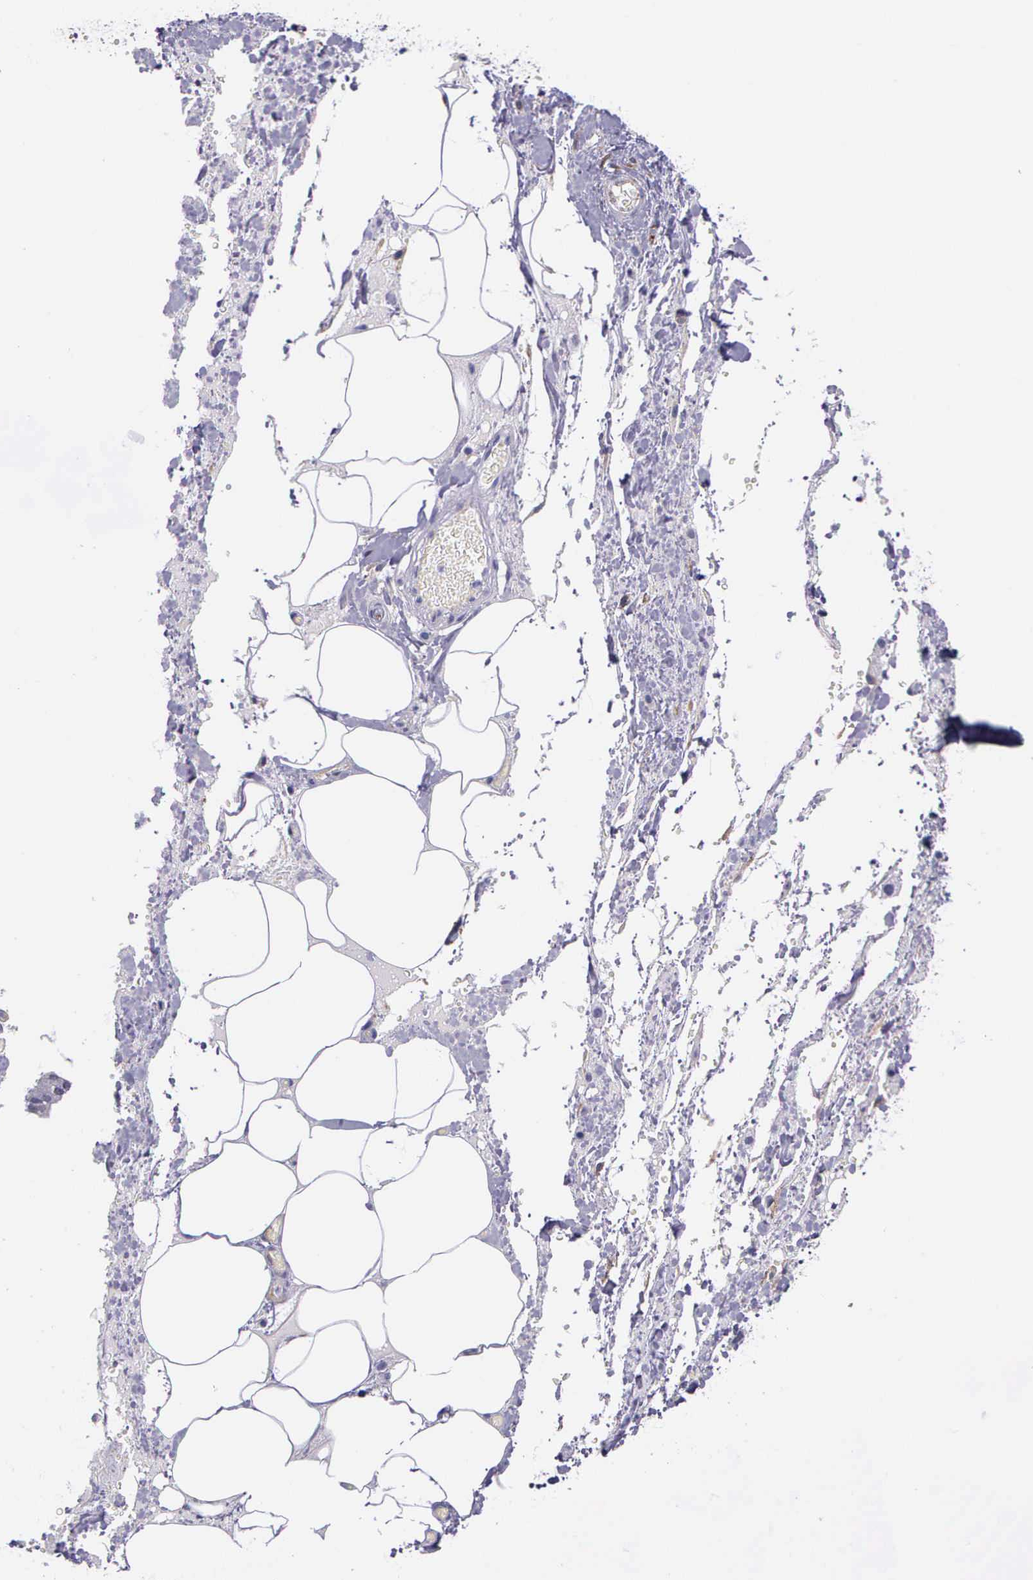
{"staining": {"intensity": "moderate", "quantity": "25%-75%", "location": "cytoplasmic/membranous"}, "tissue": "smooth muscle", "cell_type": "Smooth muscle cells", "image_type": "normal", "snomed": [{"axis": "morphology", "description": "Normal tissue, NOS"}, {"axis": "topography", "description": "Uterus"}], "caption": "Immunohistochemical staining of unremarkable human smooth muscle demonstrates 25%-75% levels of moderate cytoplasmic/membranous protein expression in approximately 25%-75% of smooth muscle cells.", "gene": "AHNAK2", "patient": {"sex": "female", "age": 56}}